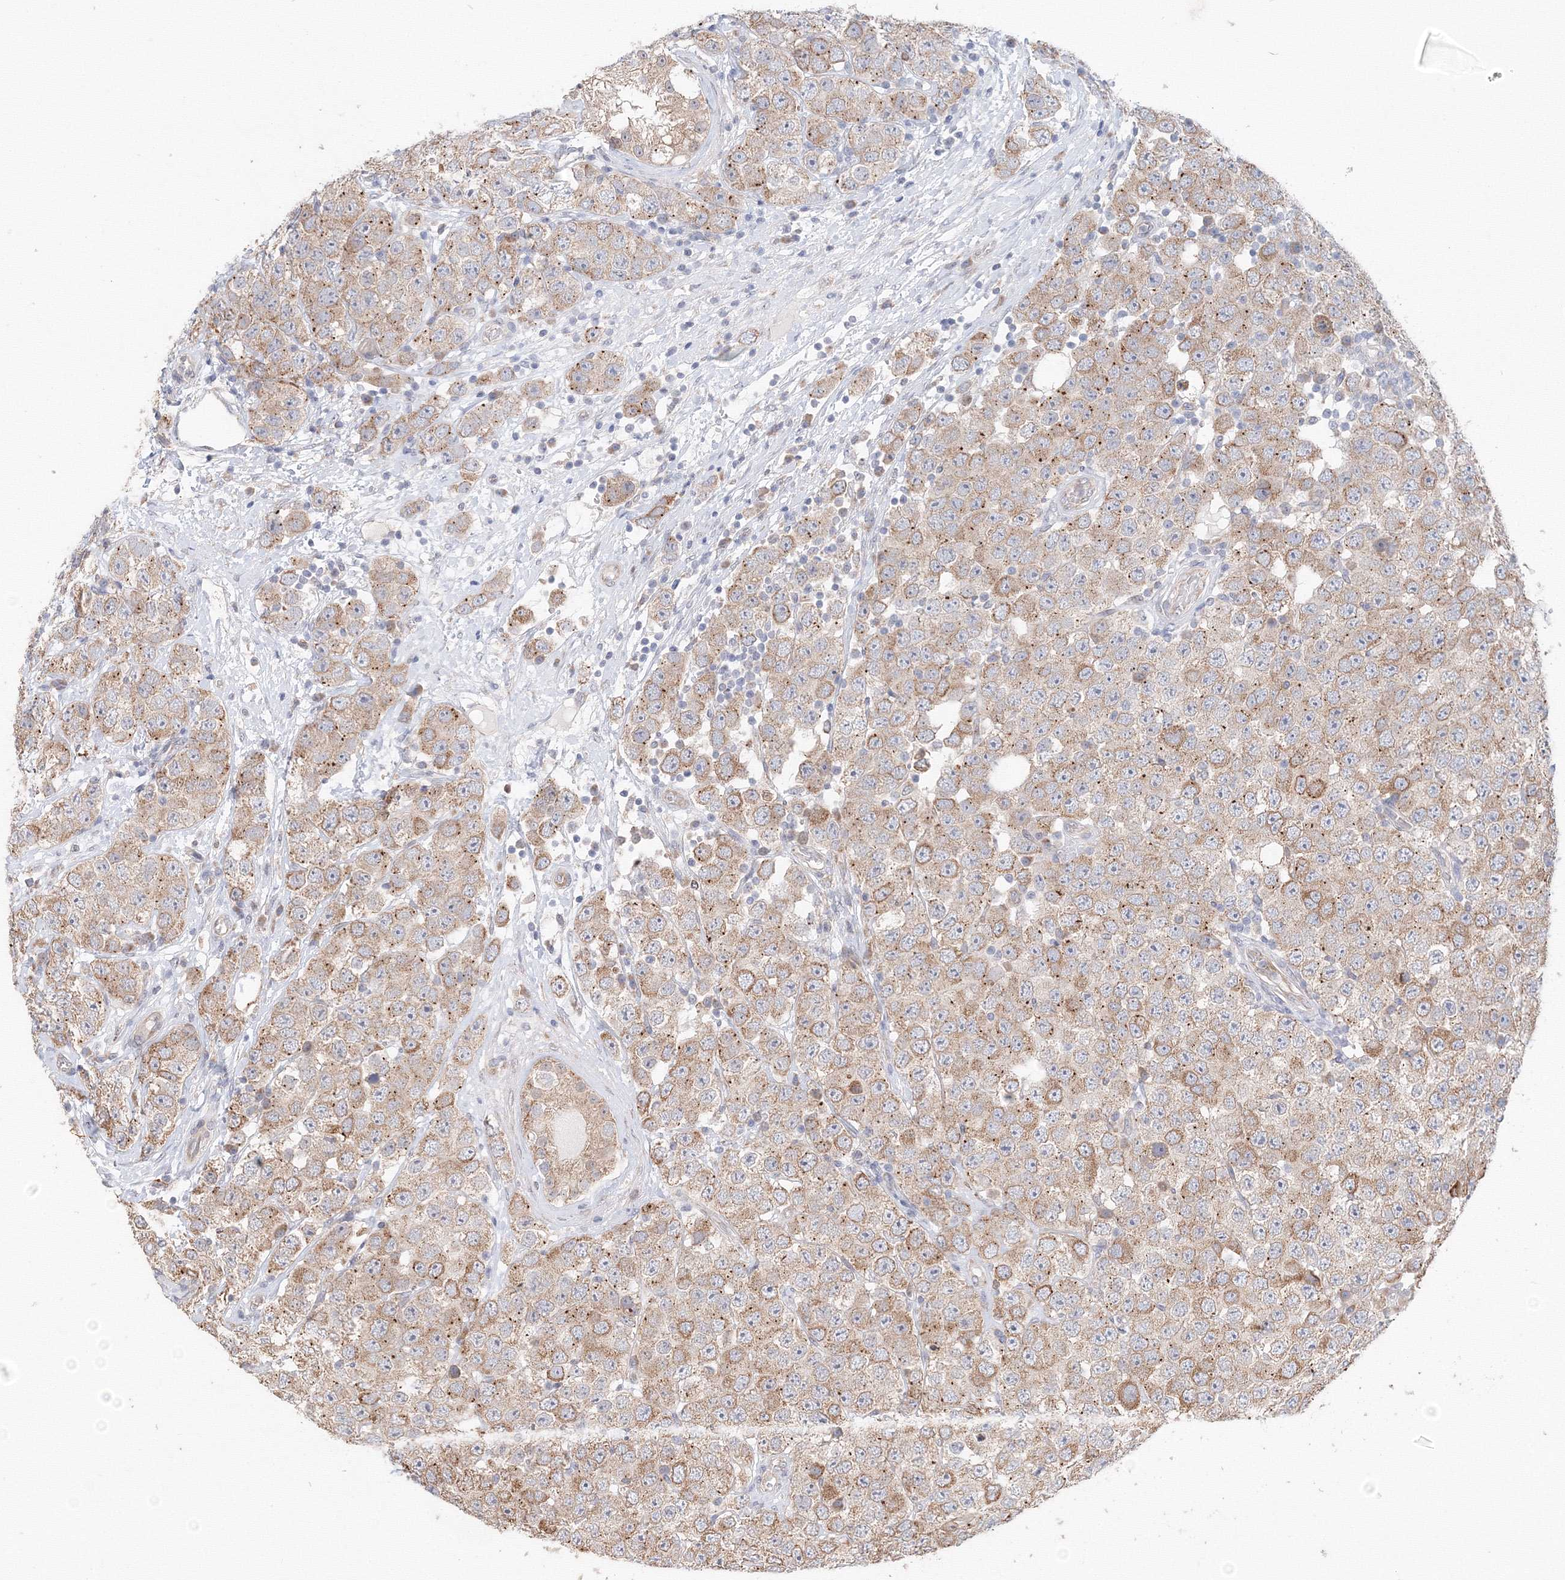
{"staining": {"intensity": "moderate", "quantity": ">75%", "location": "cytoplasmic/membranous"}, "tissue": "testis cancer", "cell_type": "Tumor cells", "image_type": "cancer", "snomed": [{"axis": "morphology", "description": "Seminoma, NOS"}, {"axis": "topography", "description": "Testis"}], "caption": "Brown immunohistochemical staining in testis cancer (seminoma) exhibits moderate cytoplasmic/membranous positivity in about >75% of tumor cells.", "gene": "DHRS12", "patient": {"sex": "male", "age": 28}}